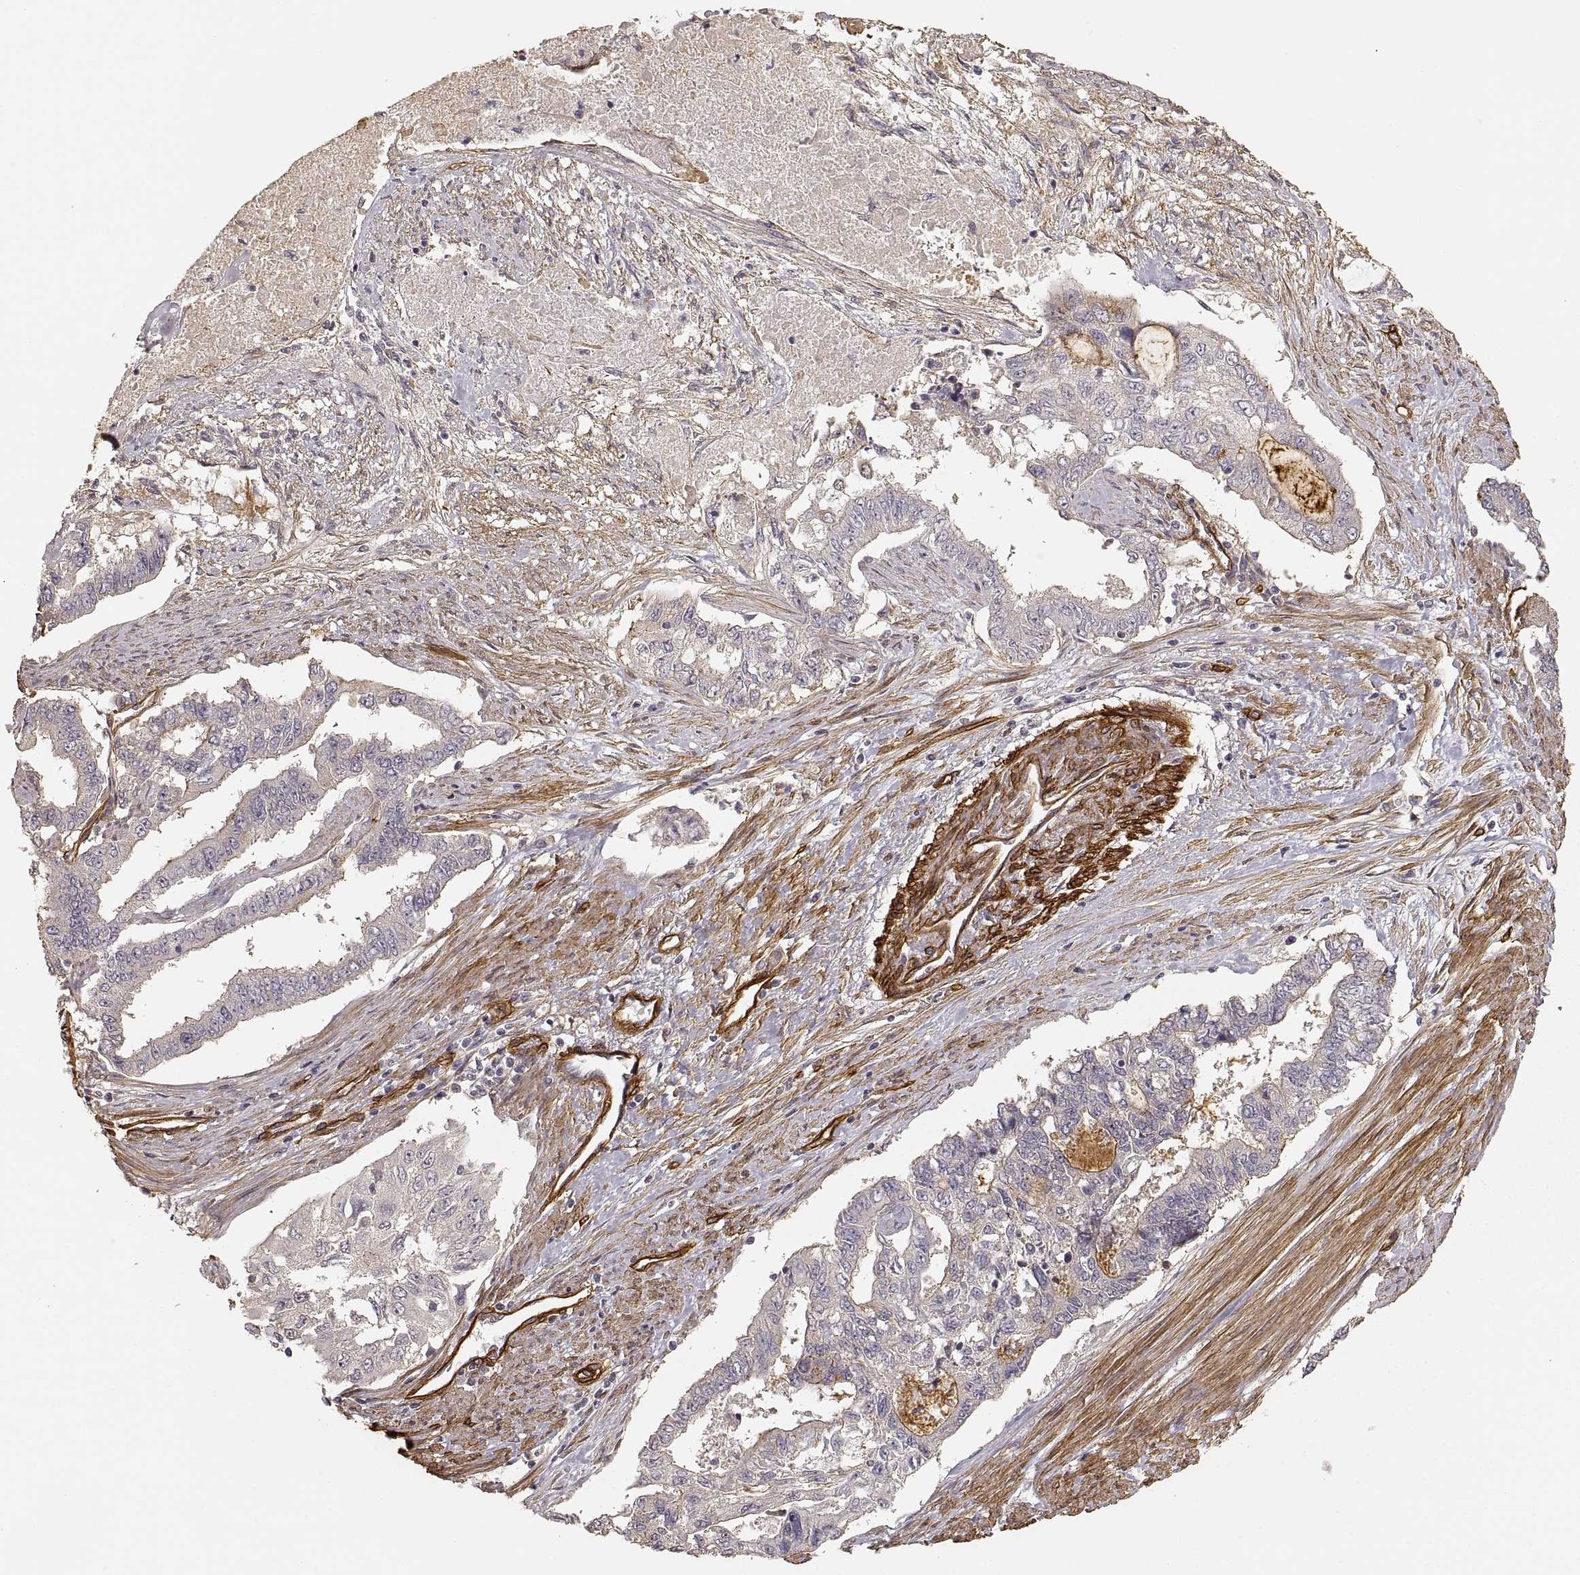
{"staining": {"intensity": "negative", "quantity": "none", "location": "none"}, "tissue": "endometrial cancer", "cell_type": "Tumor cells", "image_type": "cancer", "snomed": [{"axis": "morphology", "description": "Adenocarcinoma, NOS"}, {"axis": "topography", "description": "Uterus"}], "caption": "Tumor cells show no significant positivity in endometrial adenocarcinoma. (IHC, brightfield microscopy, high magnification).", "gene": "LAMA4", "patient": {"sex": "female", "age": 59}}